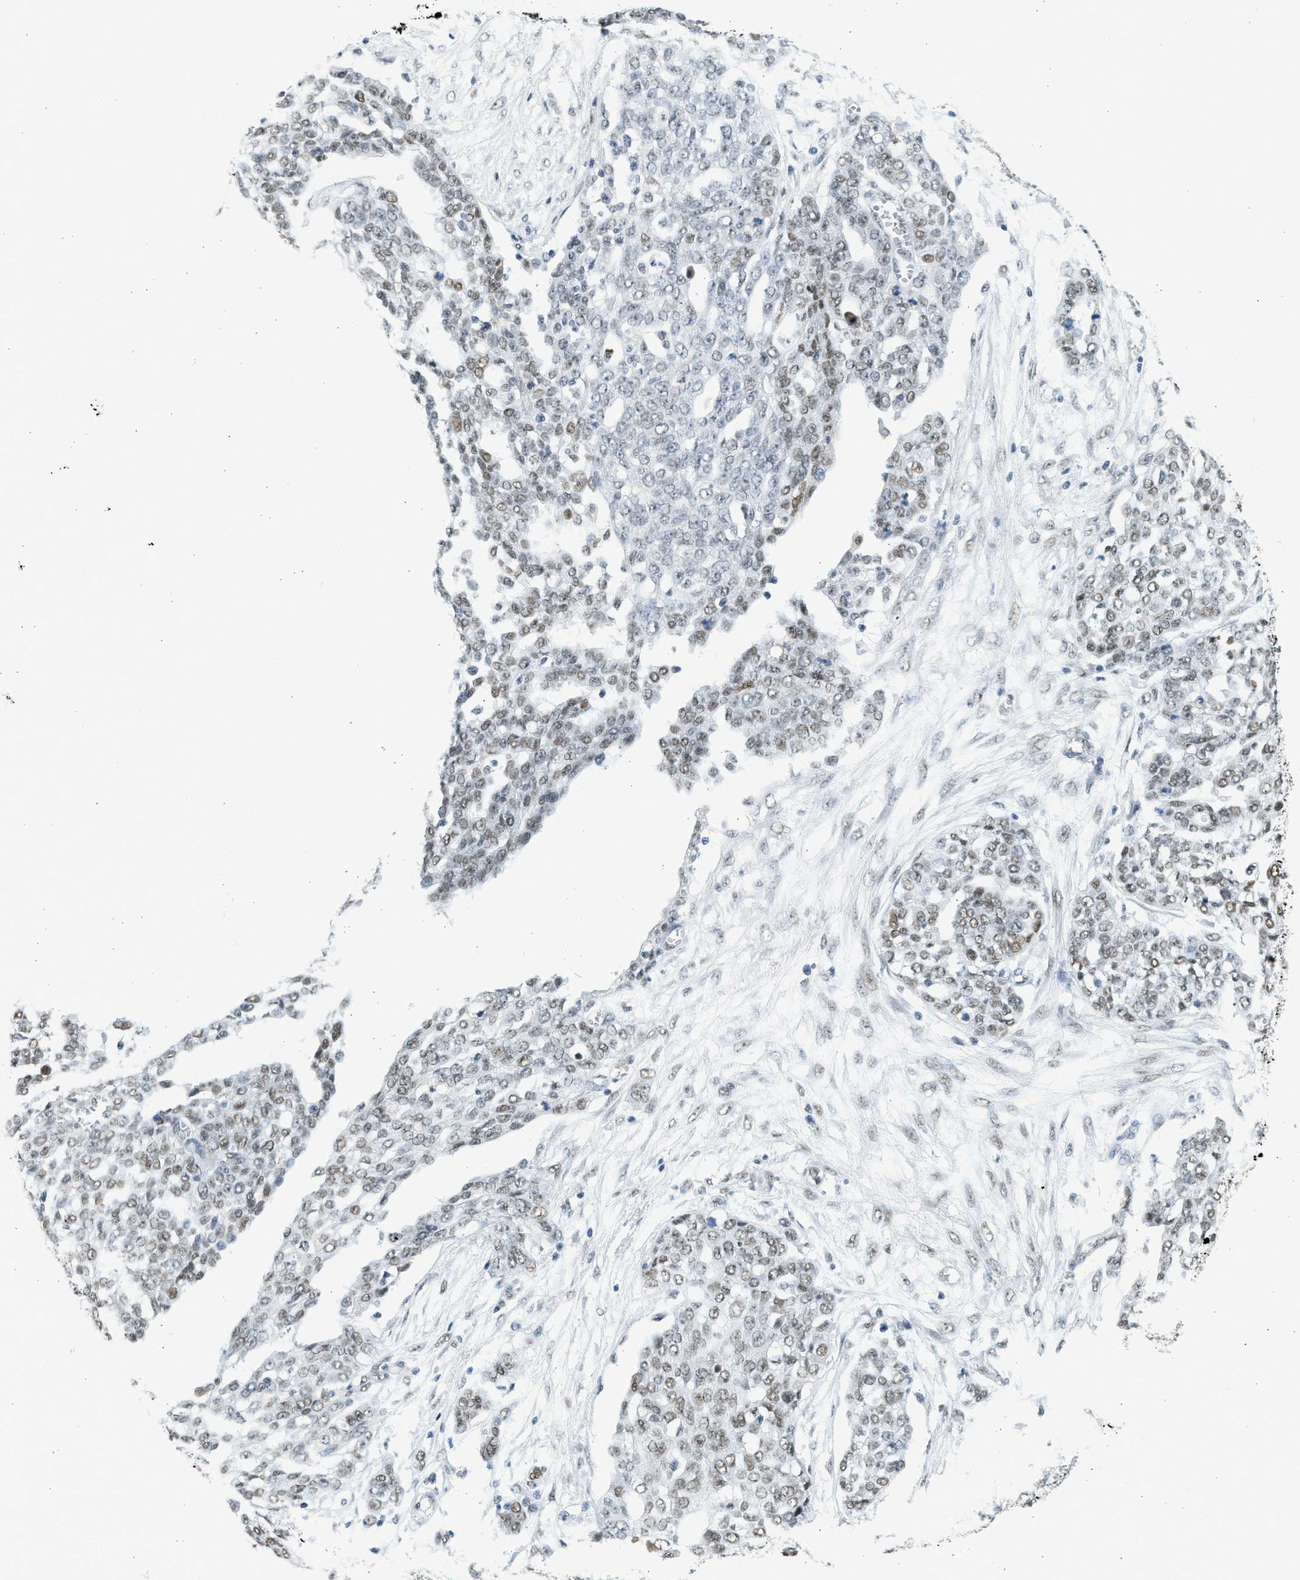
{"staining": {"intensity": "weak", "quantity": ">75%", "location": "nuclear"}, "tissue": "ovarian cancer", "cell_type": "Tumor cells", "image_type": "cancer", "snomed": [{"axis": "morphology", "description": "Cystadenocarcinoma, serous, NOS"}, {"axis": "topography", "description": "Soft tissue"}, {"axis": "topography", "description": "Ovary"}], "caption": "Immunohistochemical staining of ovarian cancer (serous cystadenocarcinoma) displays weak nuclear protein staining in approximately >75% of tumor cells.", "gene": "HIPK1", "patient": {"sex": "female", "age": 57}}